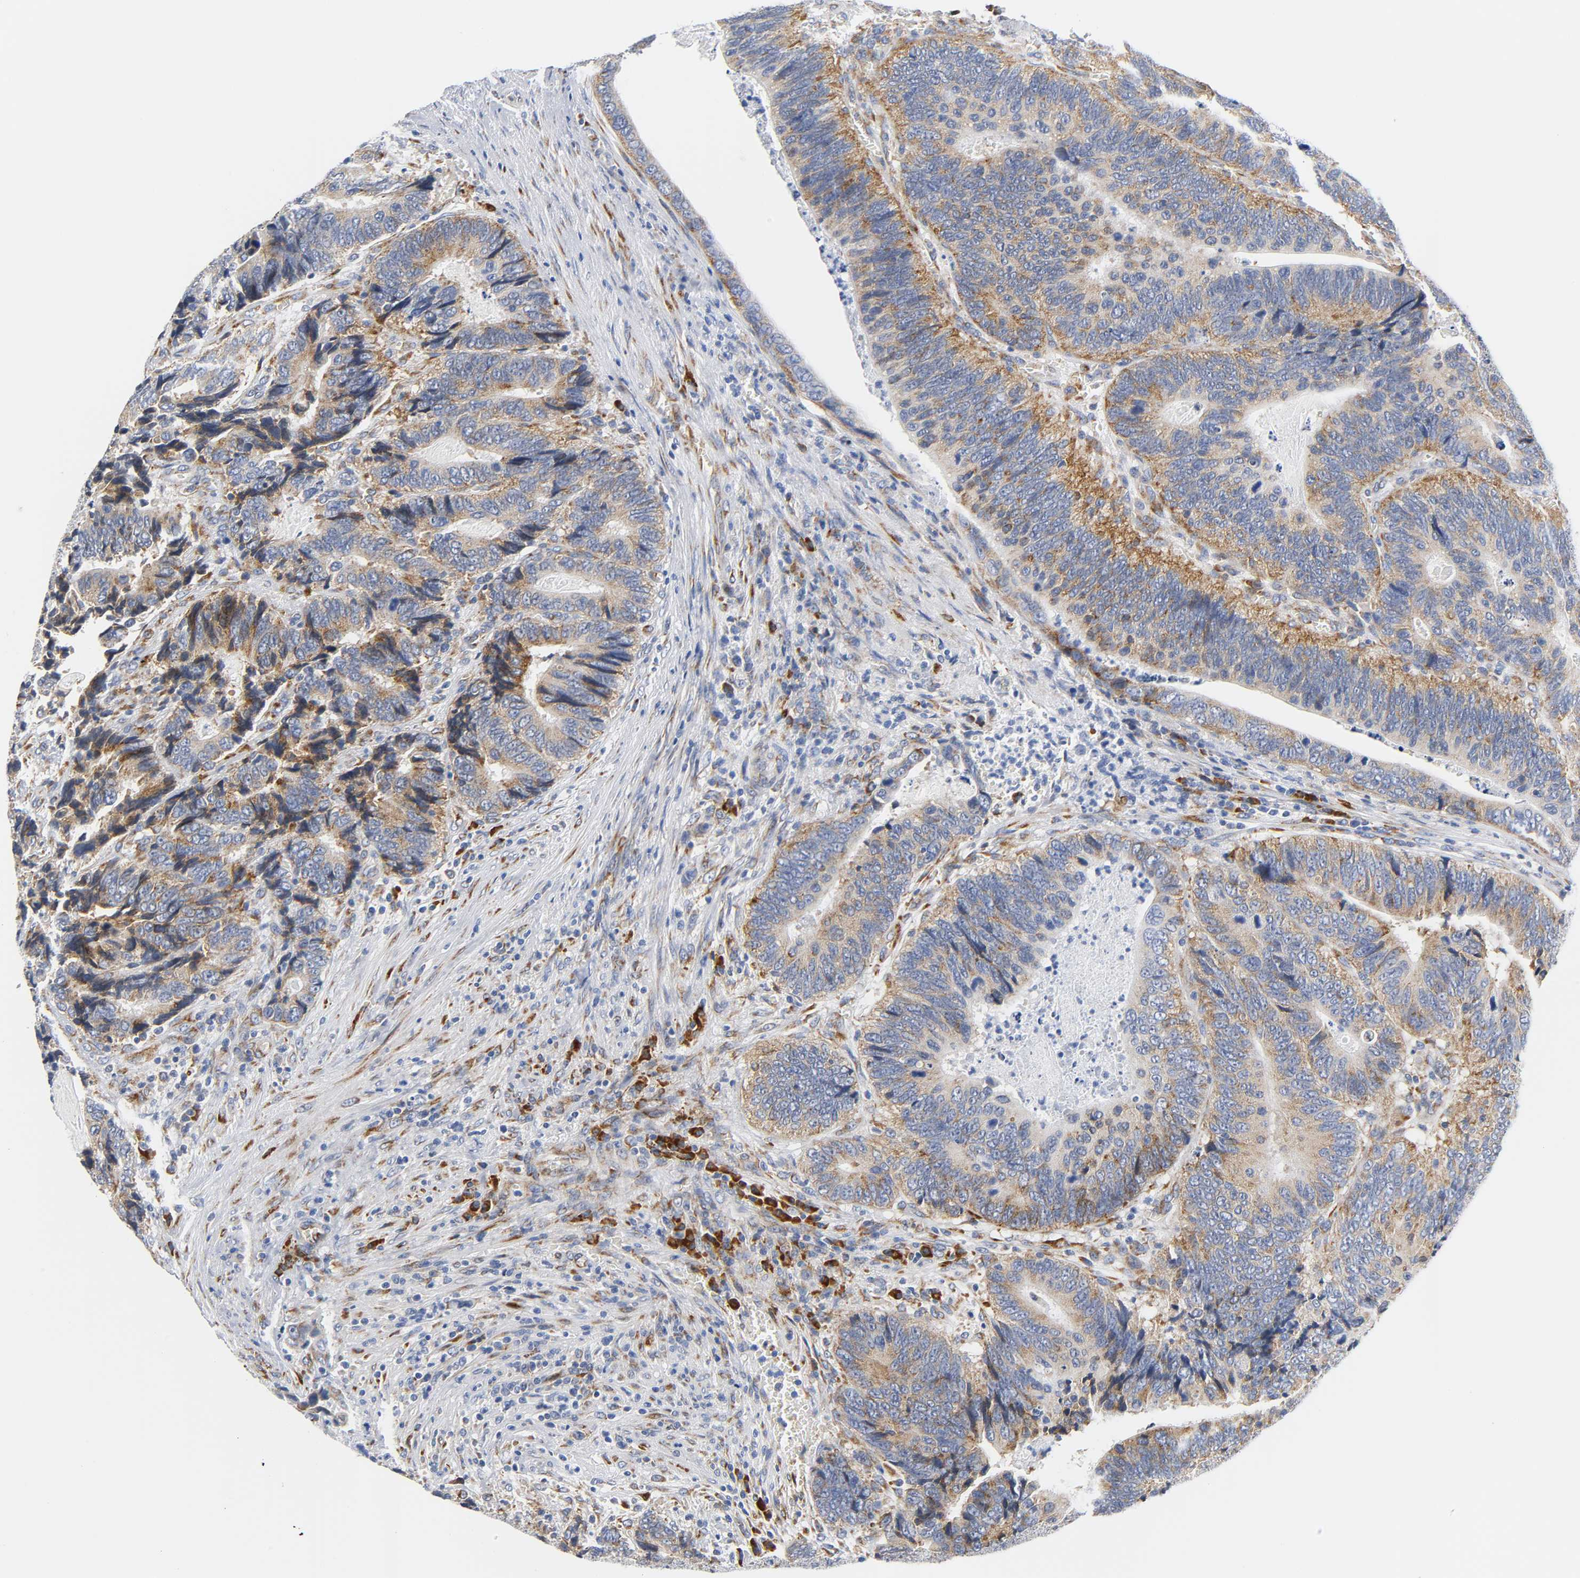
{"staining": {"intensity": "moderate", "quantity": ">75%", "location": "cytoplasmic/membranous"}, "tissue": "colorectal cancer", "cell_type": "Tumor cells", "image_type": "cancer", "snomed": [{"axis": "morphology", "description": "Adenocarcinoma, NOS"}, {"axis": "topography", "description": "Colon"}], "caption": "A brown stain shows moderate cytoplasmic/membranous positivity of a protein in adenocarcinoma (colorectal) tumor cells.", "gene": "REL", "patient": {"sex": "male", "age": 72}}